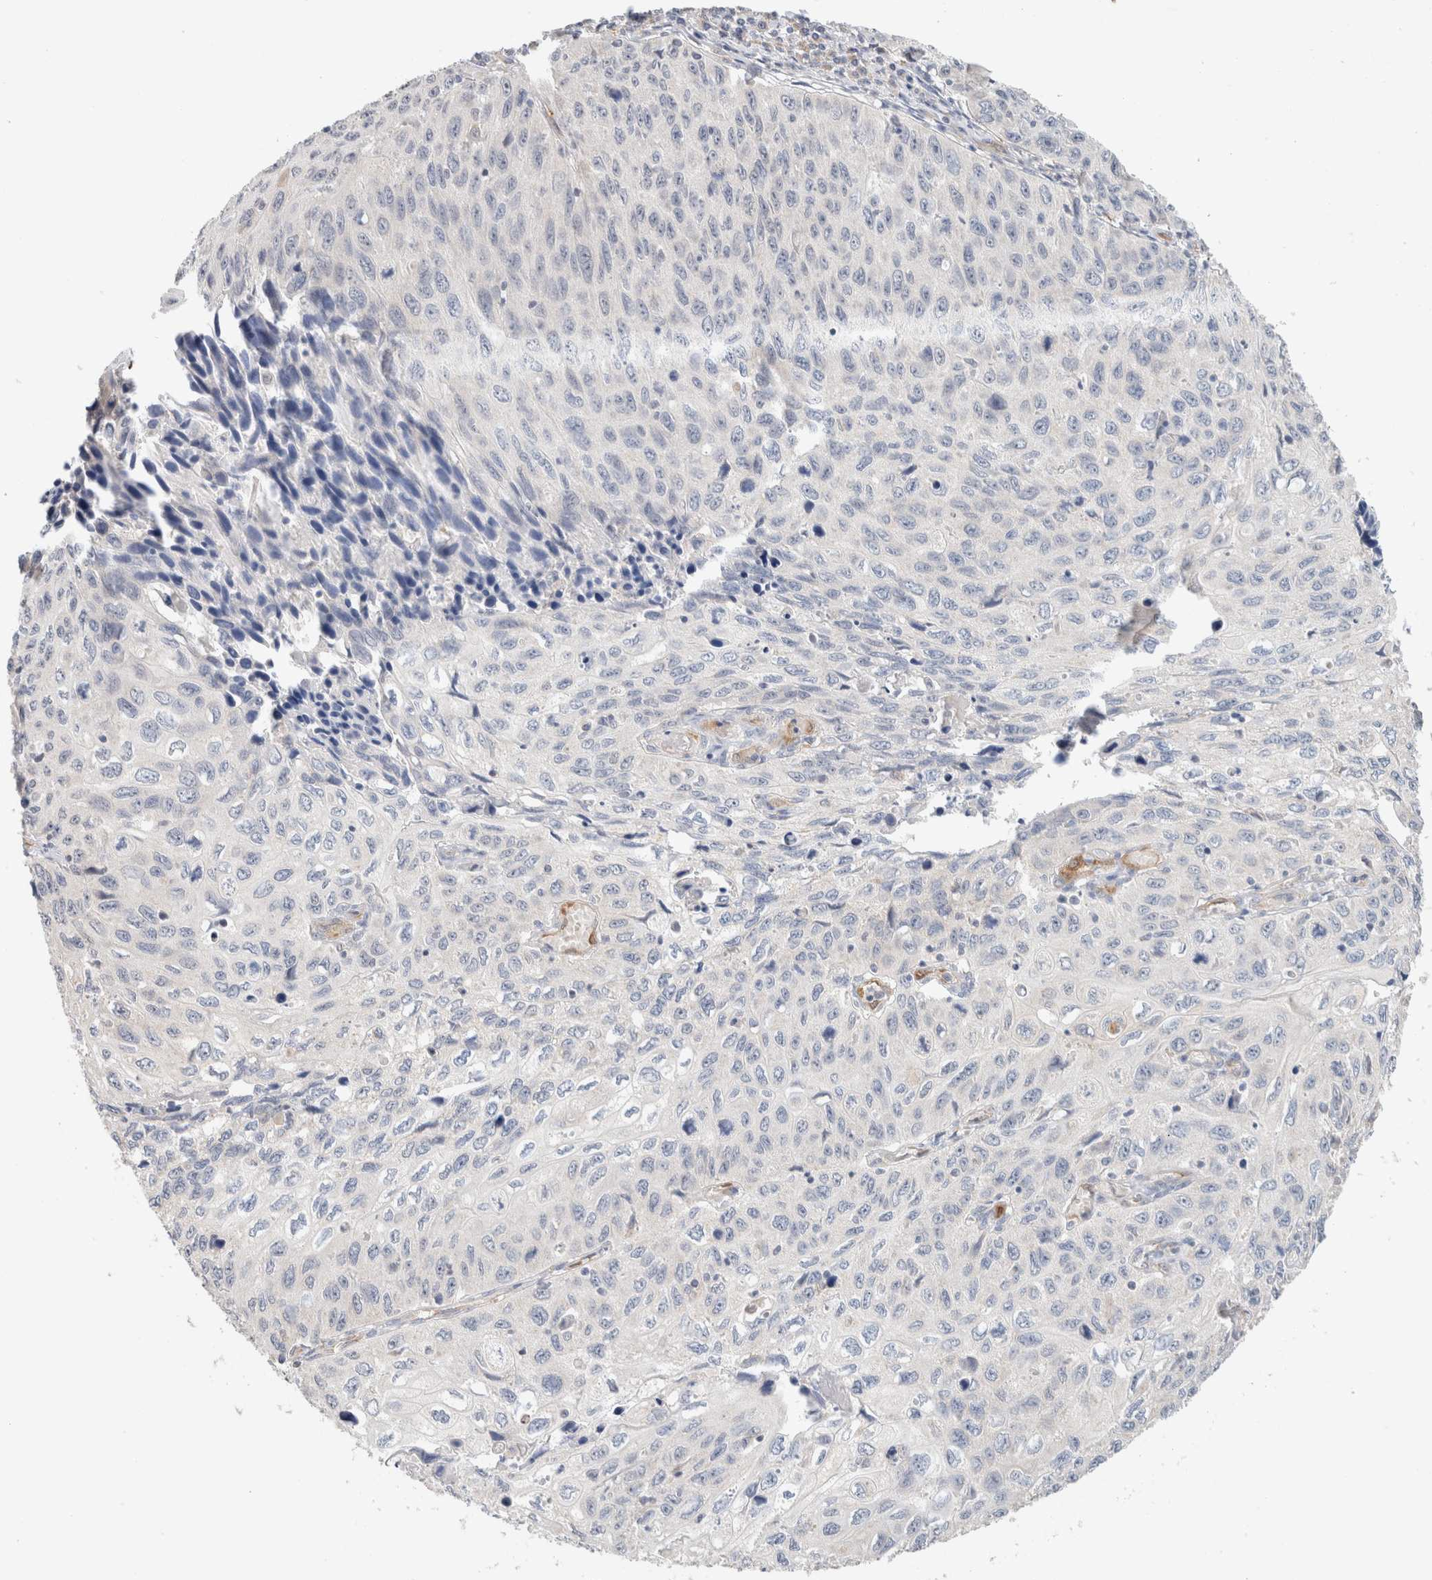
{"staining": {"intensity": "negative", "quantity": "none", "location": "none"}, "tissue": "cervical cancer", "cell_type": "Tumor cells", "image_type": "cancer", "snomed": [{"axis": "morphology", "description": "Squamous cell carcinoma, NOS"}, {"axis": "topography", "description": "Cervix"}], "caption": "Immunohistochemical staining of squamous cell carcinoma (cervical) exhibits no significant expression in tumor cells.", "gene": "CA13", "patient": {"sex": "female", "age": 53}}